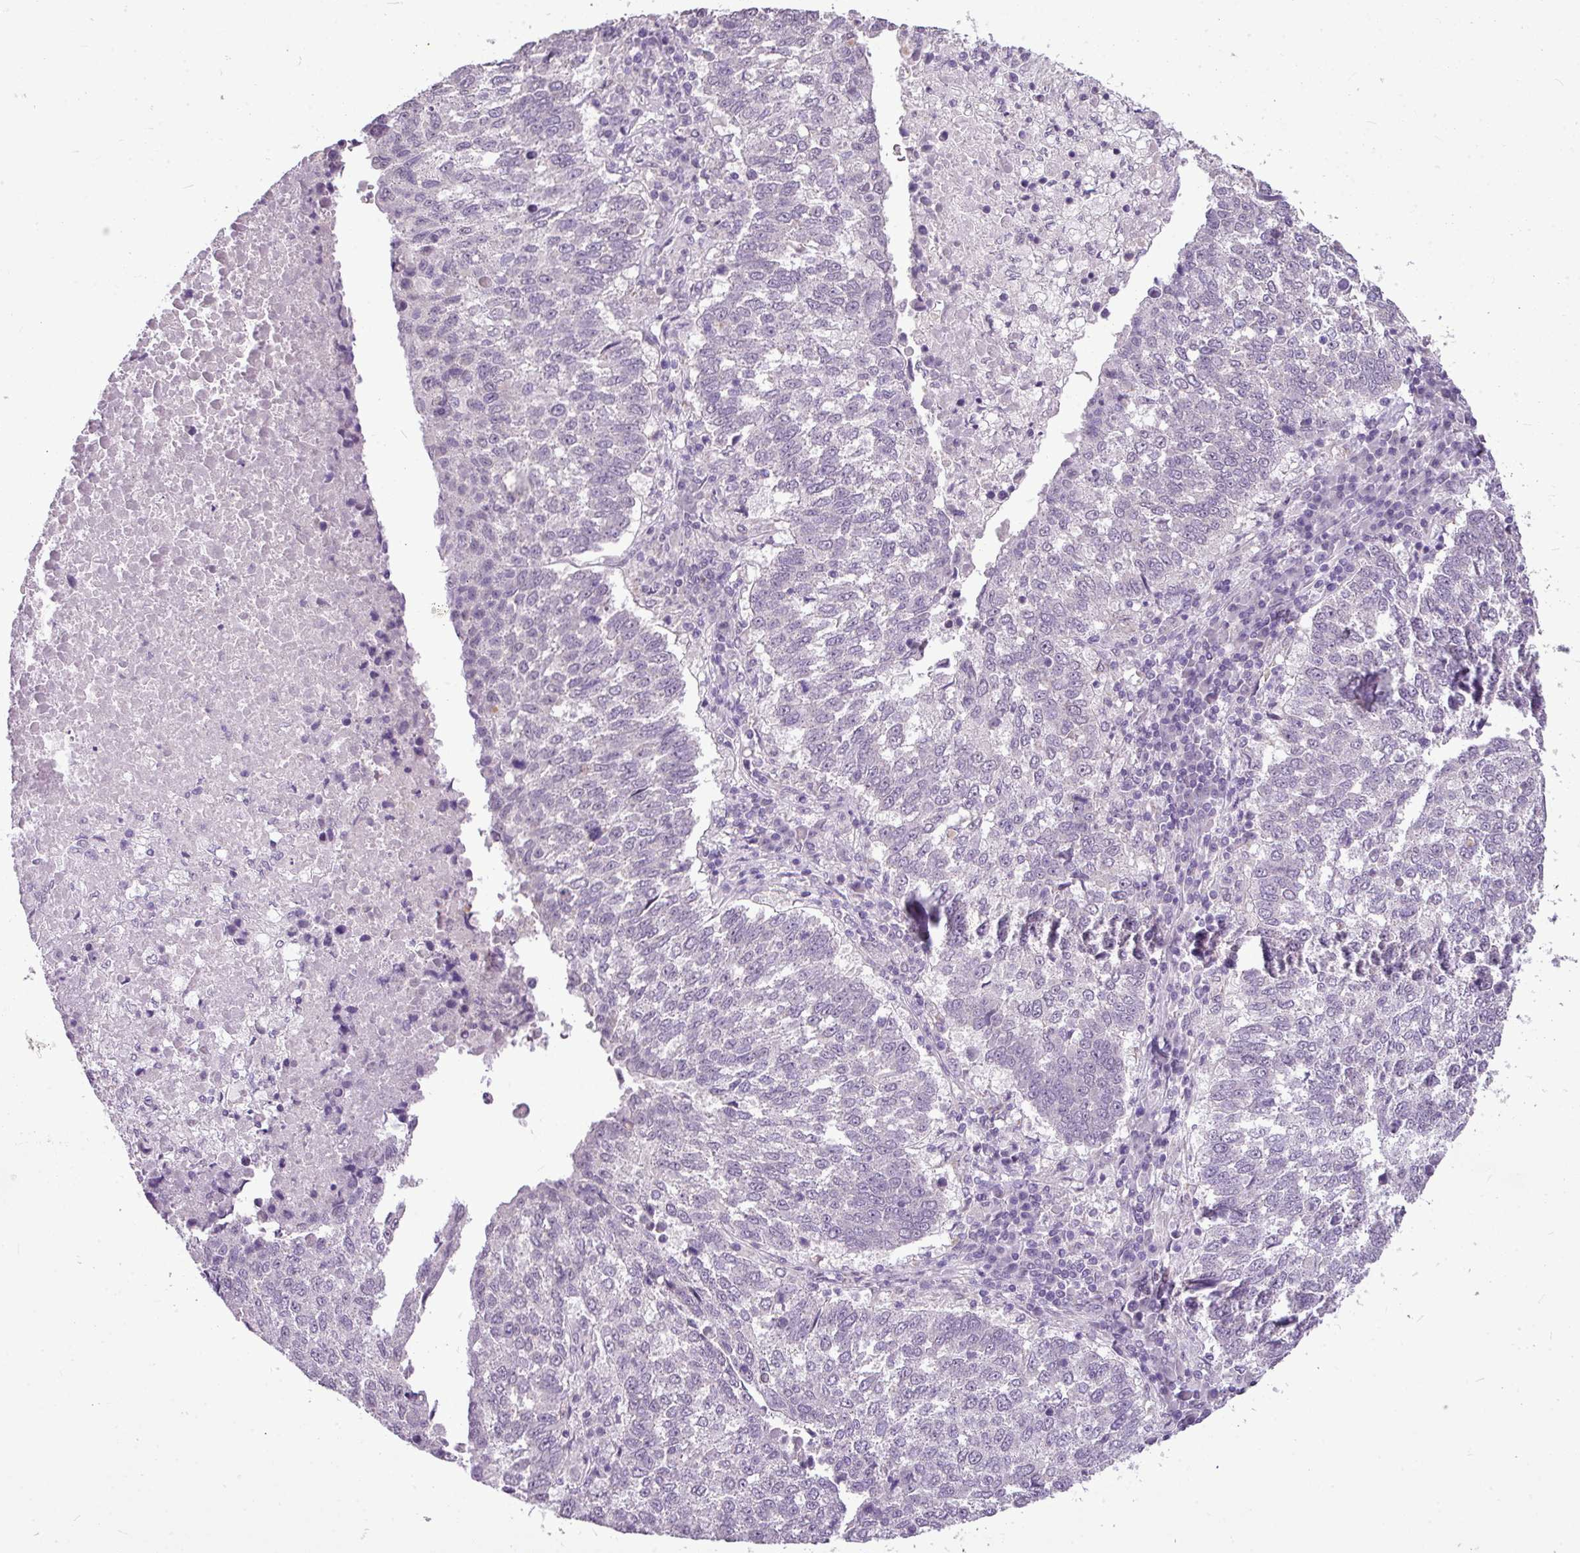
{"staining": {"intensity": "negative", "quantity": "none", "location": "none"}, "tissue": "lung cancer", "cell_type": "Tumor cells", "image_type": "cancer", "snomed": [{"axis": "morphology", "description": "Squamous cell carcinoma, NOS"}, {"axis": "topography", "description": "Lung"}], "caption": "High magnification brightfield microscopy of lung cancer stained with DAB (3,3'-diaminobenzidine) (brown) and counterstained with hematoxylin (blue): tumor cells show no significant staining.", "gene": "ALDH2", "patient": {"sex": "male", "age": 73}}